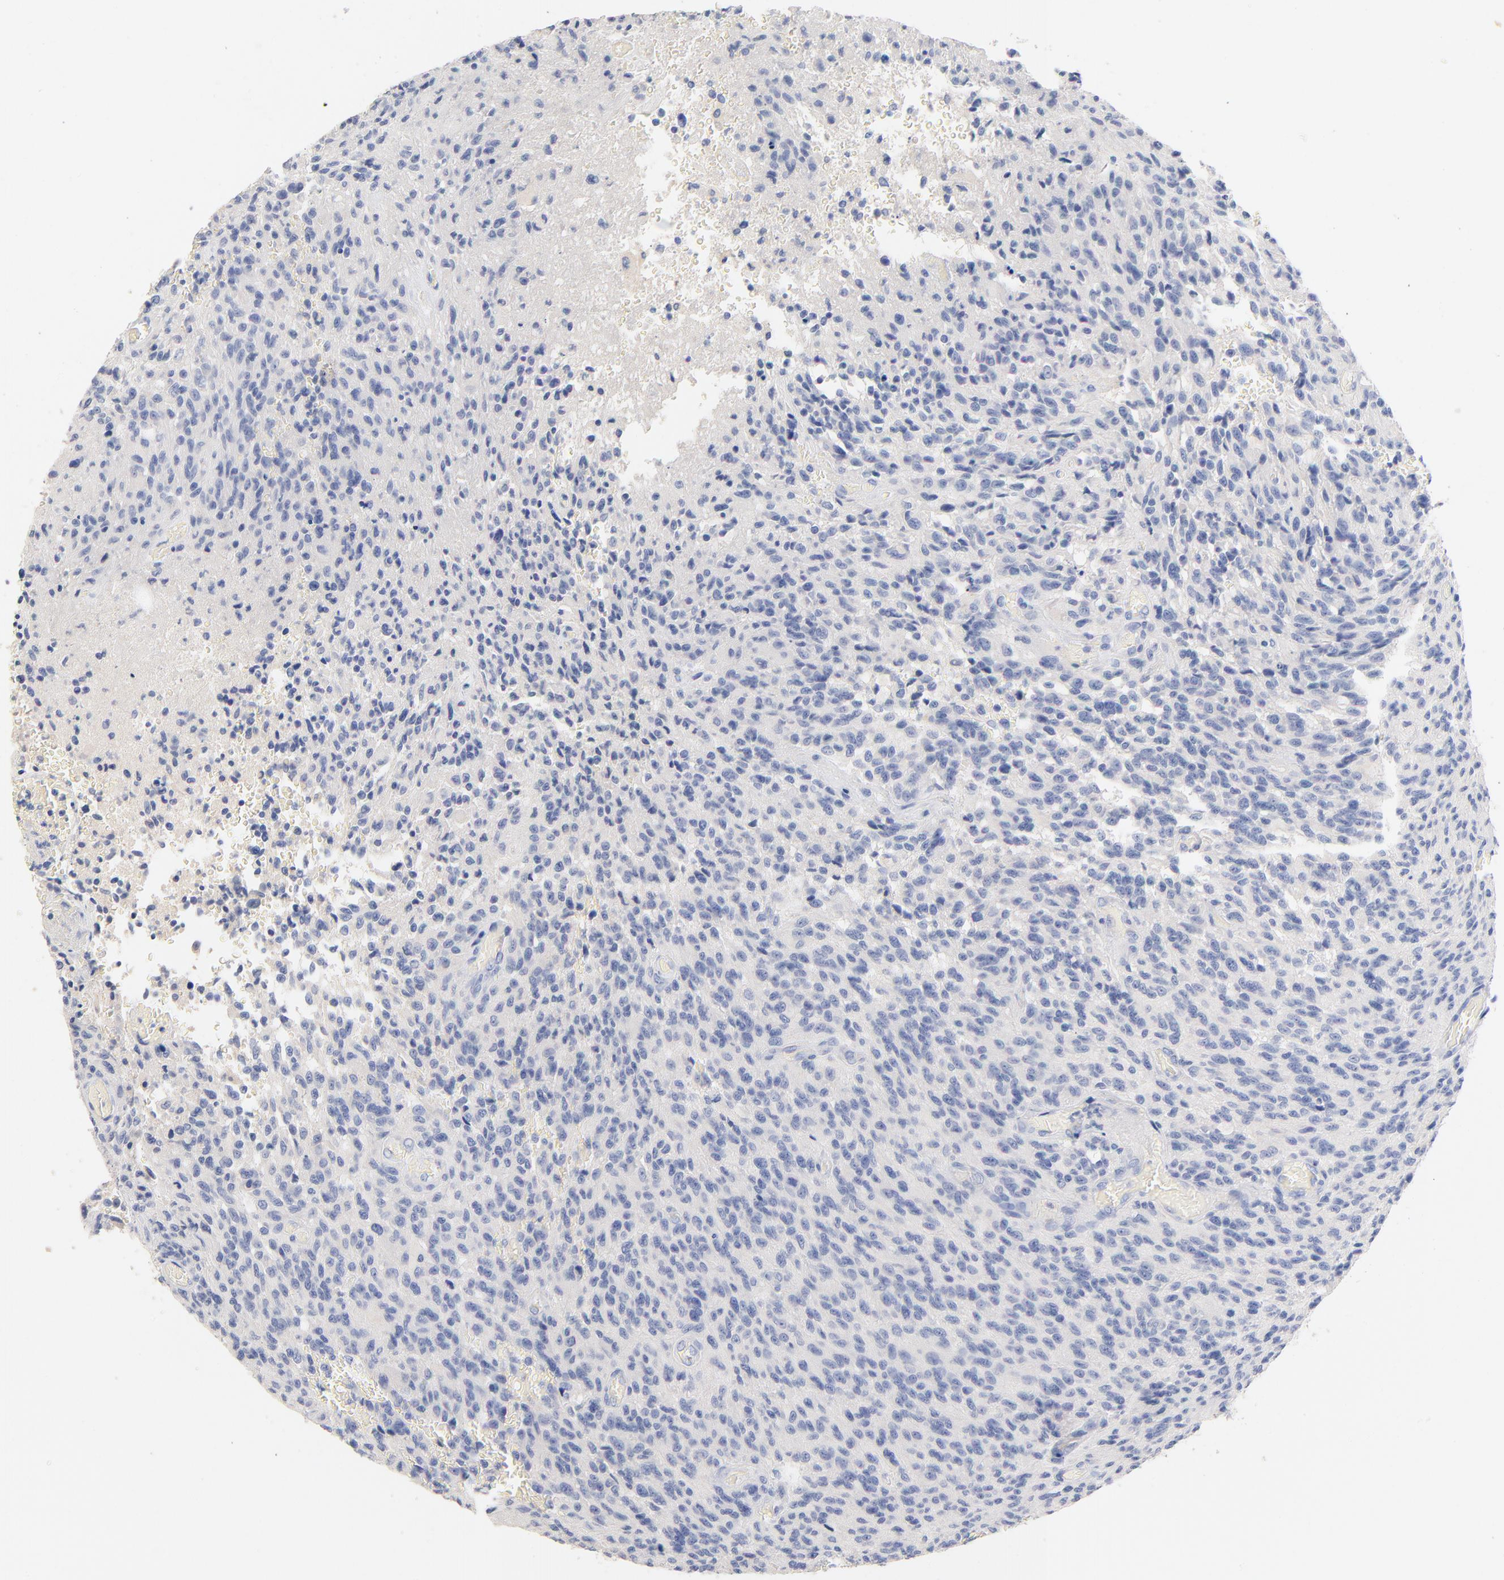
{"staining": {"intensity": "negative", "quantity": "none", "location": "none"}, "tissue": "glioma", "cell_type": "Tumor cells", "image_type": "cancer", "snomed": [{"axis": "morphology", "description": "Normal tissue, NOS"}, {"axis": "morphology", "description": "Glioma, malignant, High grade"}, {"axis": "topography", "description": "Cerebral cortex"}], "caption": "This is an immunohistochemistry (IHC) photomicrograph of glioma. There is no expression in tumor cells.", "gene": "CPS1", "patient": {"sex": "male", "age": 56}}